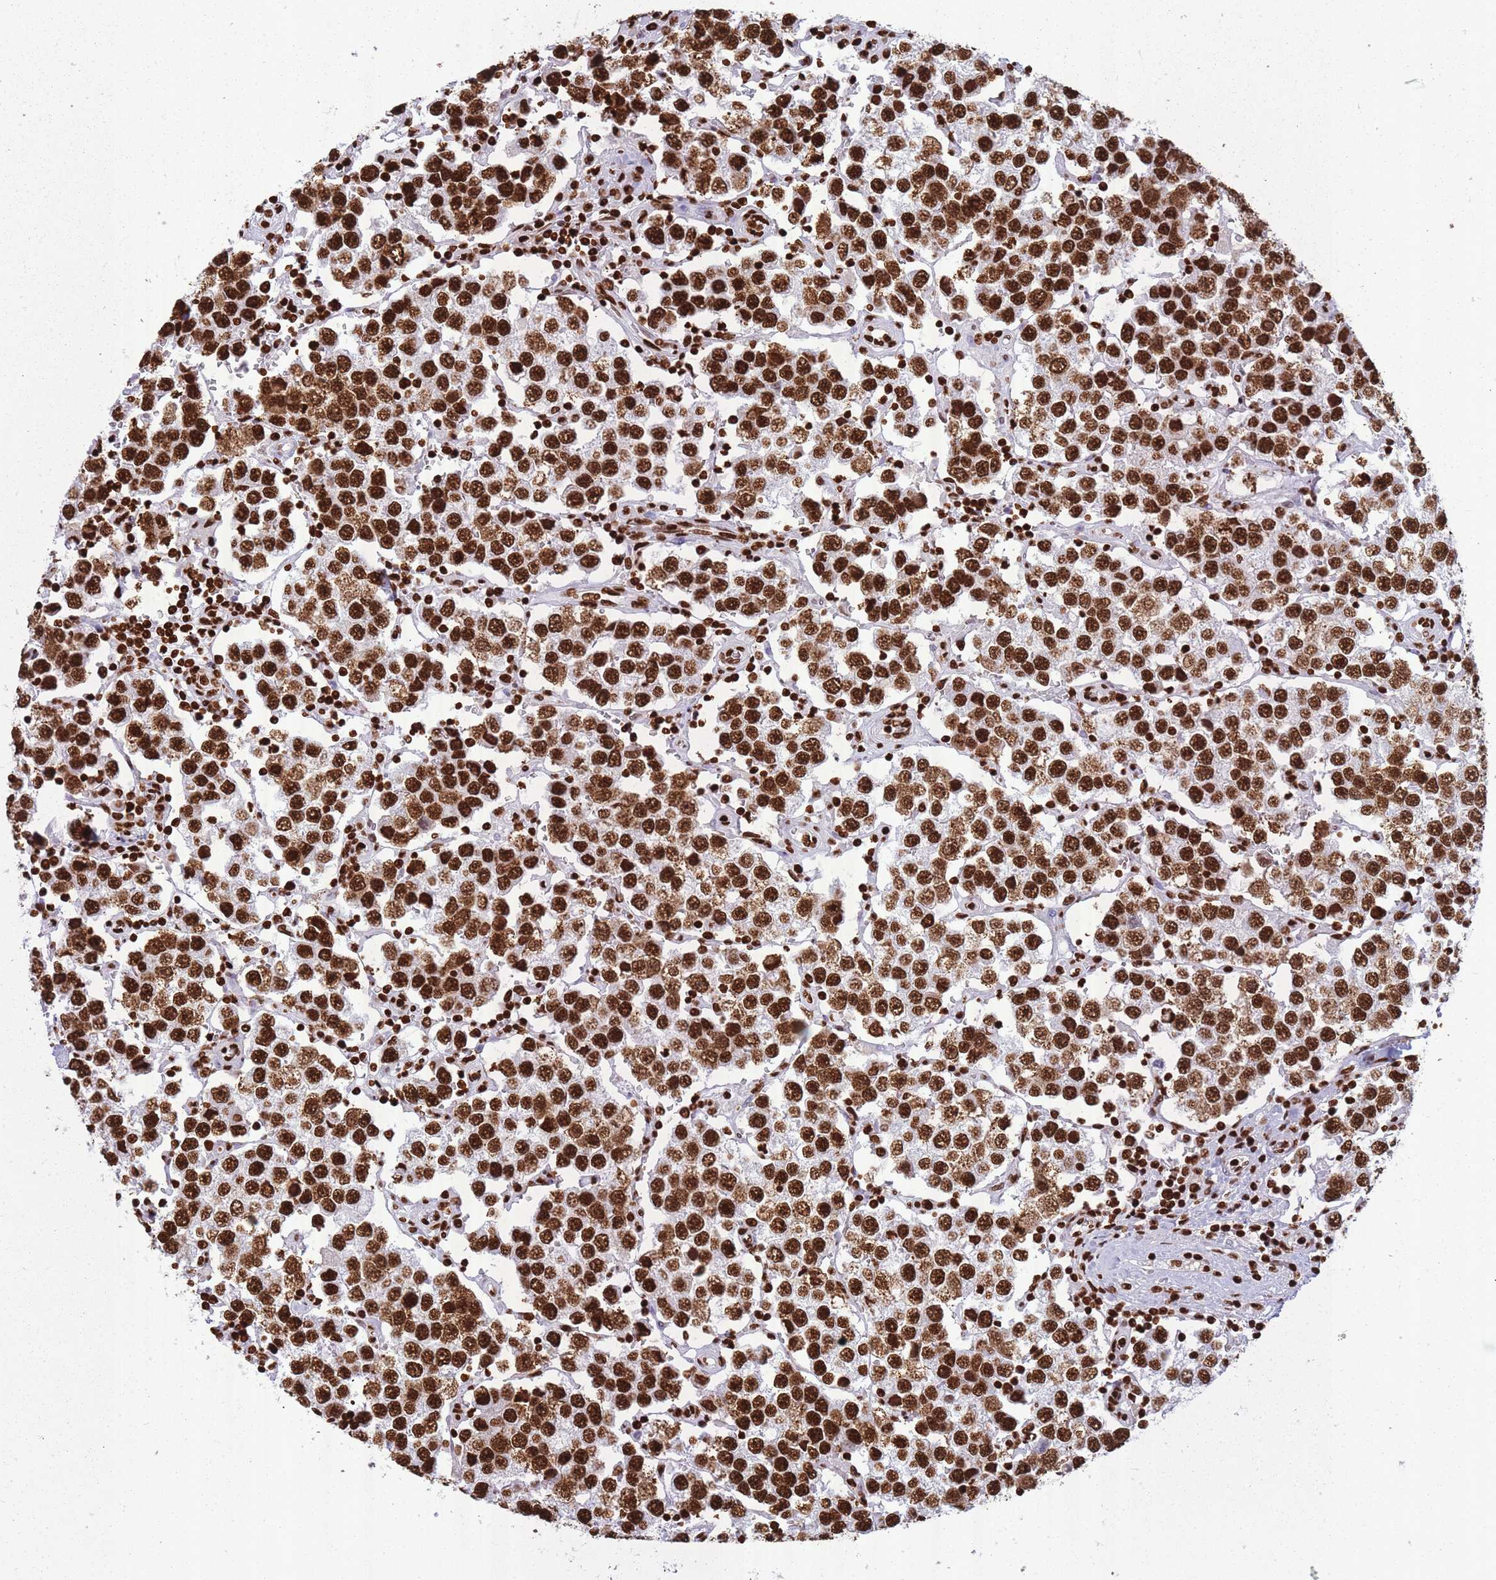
{"staining": {"intensity": "strong", "quantity": ">75%", "location": "nuclear"}, "tissue": "testis cancer", "cell_type": "Tumor cells", "image_type": "cancer", "snomed": [{"axis": "morphology", "description": "Seminoma, NOS"}, {"axis": "topography", "description": "Testis"}], "caption": "Testis cancer (seminoma) stained for a protein exhibits strong nuclear positivity in tumor cells. The protein is stained brown, and the nuclei are stained in blue (DAB (3,3'-diaminobenzidine) IHC with brightfield microscopy, high magnification).", "gene": "HNRNPUL1", "patient": {"sex": "male", "age": 37}}